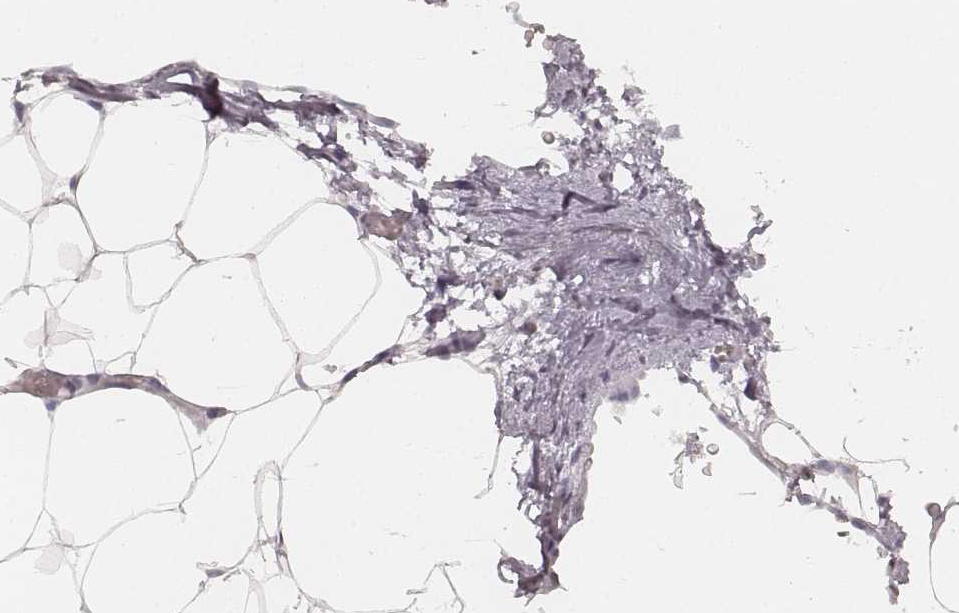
{"staining": {"intensity": "negative", "quantity": "none", "location": "none"}, "tissue": "adipose tissue", "cell_type": "Adipocytes", "image_type": "normal", "snomed": [{"axis": "morphology", "description": "Normal tissue, NOS"}, {"axis": "topography", "description": "Adipose tissue"}], "caption": "DAB immunohistochemical staining of normal adipose tissue exhibits no significant staining in adipocytes.", "gene": "KRT72", "patient": {"sex": "male", "age": 57}}